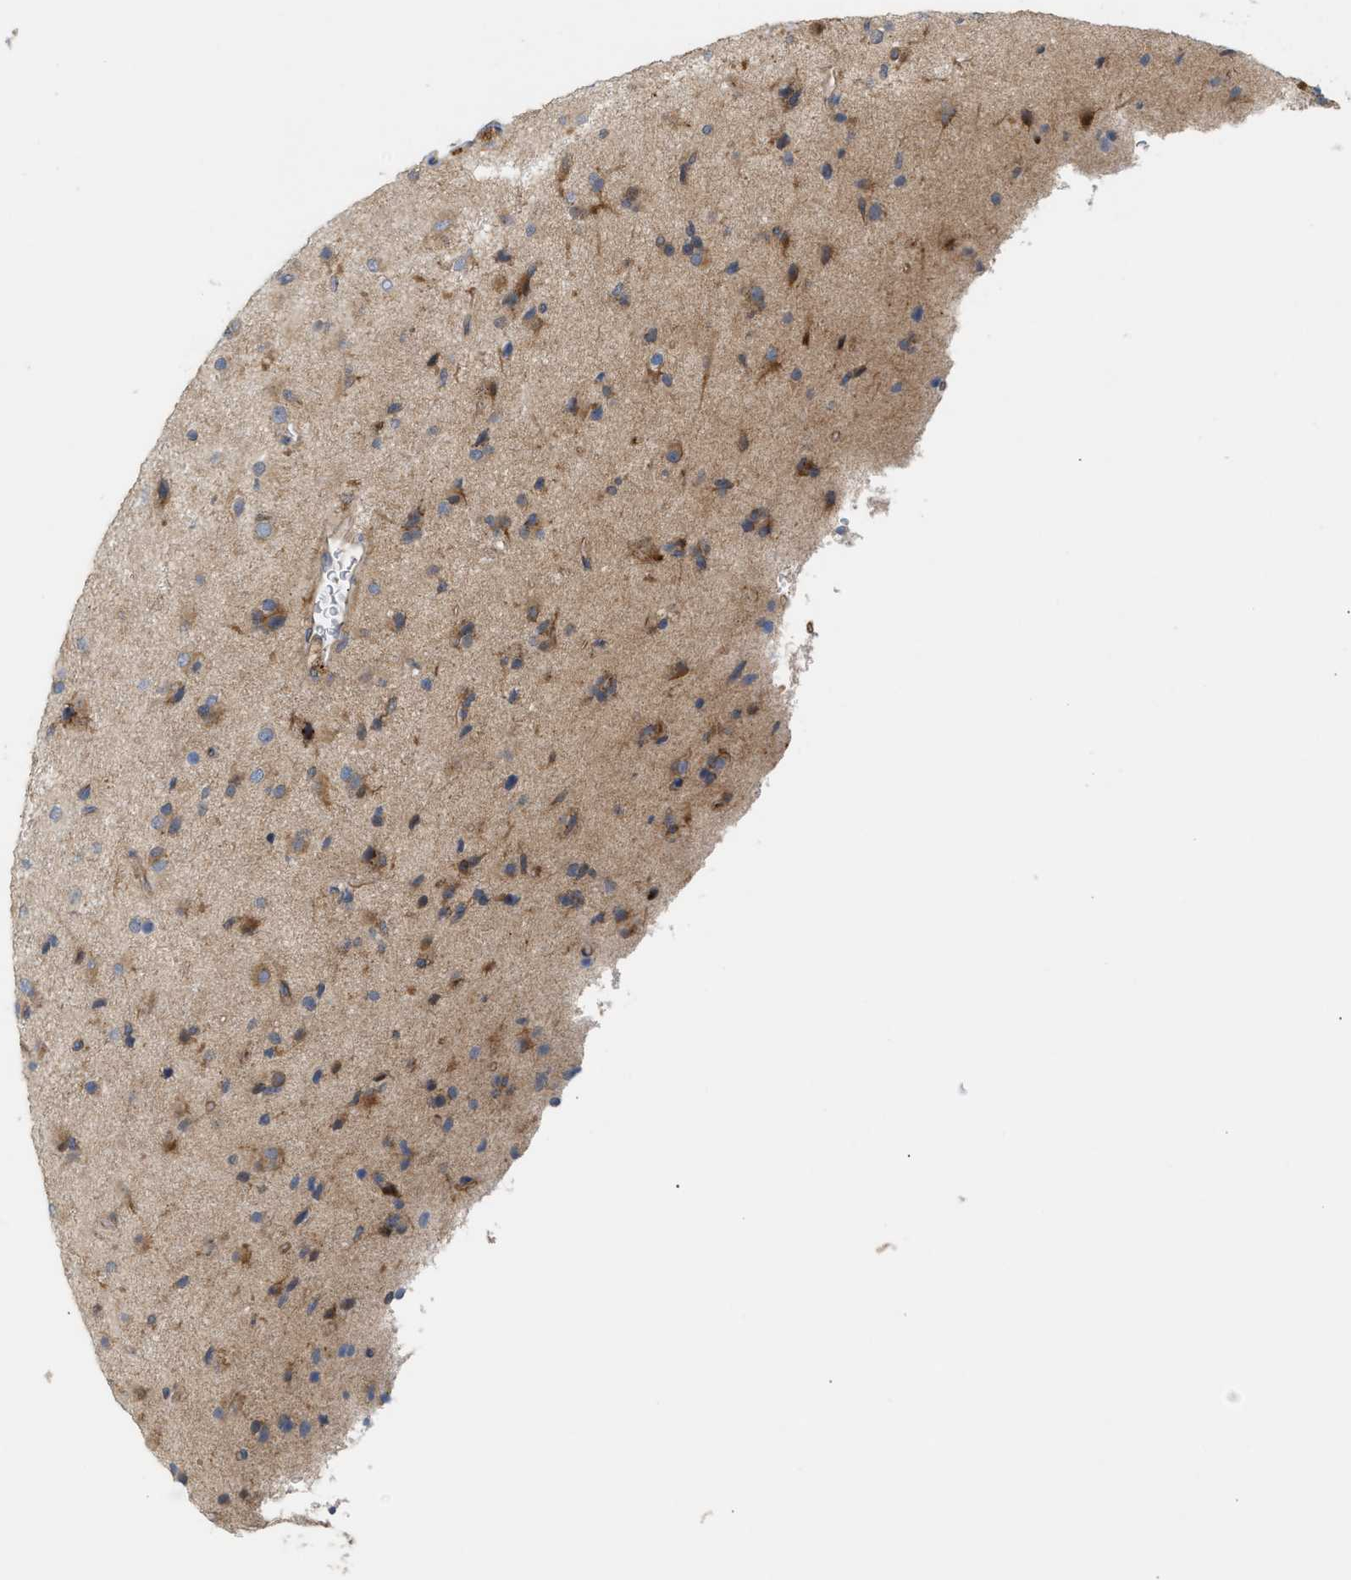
{"staining": {"intensity": "moderate", "quantity": ">75%", "location": "cytoplasmic/membranous"}, "tissue": "glioma", "cell_type": "Tumor cells", "image_type": "cancer", "snomed": [{"axis": "morphology", "description": "Glioma, malignant, Low grade"}, {"axis": "topography", "description": "Brain"}], "caption": "DAB immunohistochemical staining of human malignant glioma (low-grade) reveals moderate cytoplasmic/membranous protein staining in approximately >75% of tumor cells. (IHC, brightfield microscopy, high magnification).", "gene": "DBNL", "patient": {"sex": "male", "age": 65}}